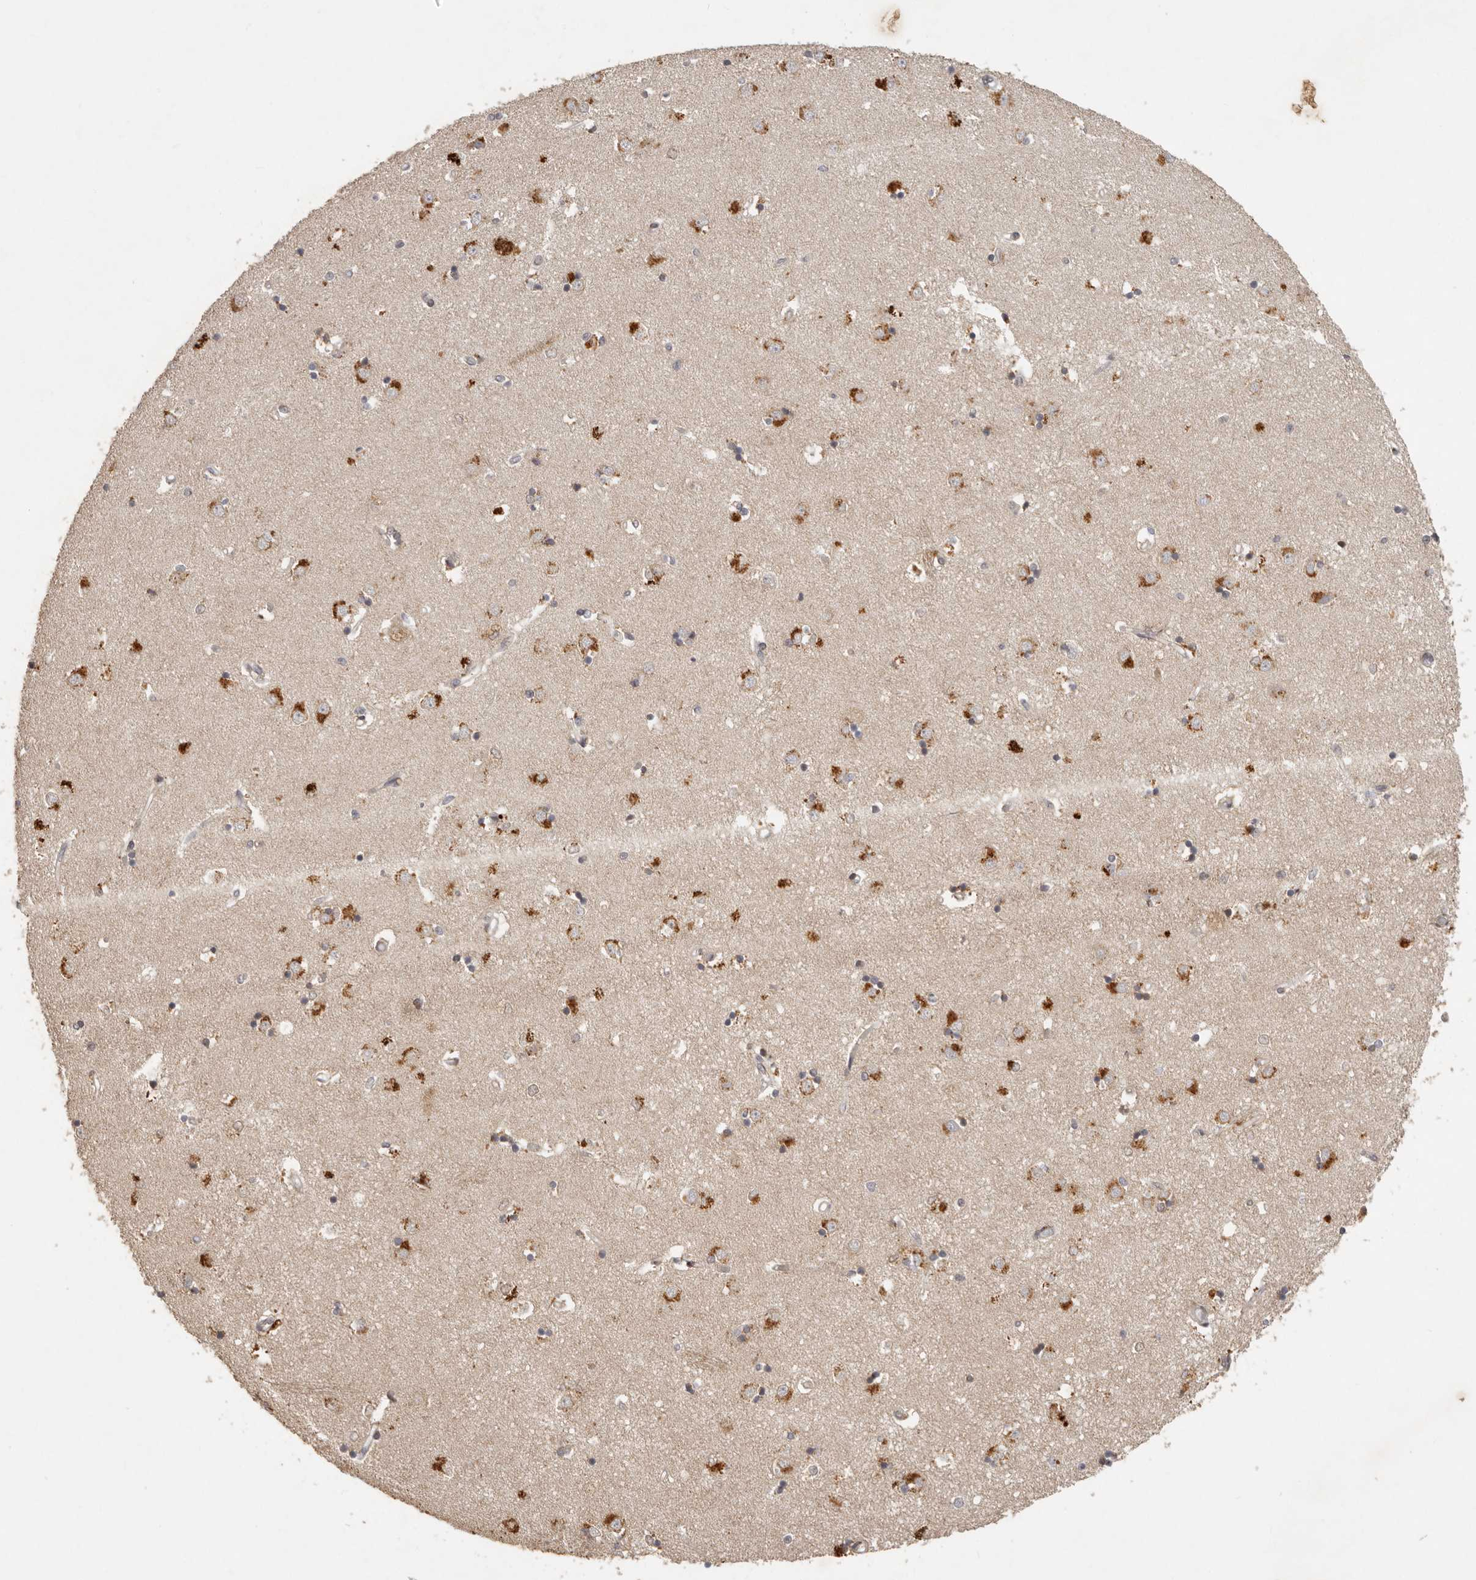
{"staining": {"intensity": "weak", "quantity": "25%-75%", "location": "cytoplasmic/membranous,nuclear"}, "tissue": "caudate", "cell_type": "Glial cells", "image_type": "normal", "snomed": [{"axis": "morphology", "description": "Normal tissue, NOS"}, {"axis": "topography", "description": "Lateral ventricle wall"}], "caption": "Immunohistochemical staining of benign human caudate demonstrates 25%-75% levels of weak cytoplasmic/membranous,nuclear protein positivity in approximately 25%-75% of glial cells.", "gene": "LRRC75A", "patient": {"sex": "male", "age": 45}}